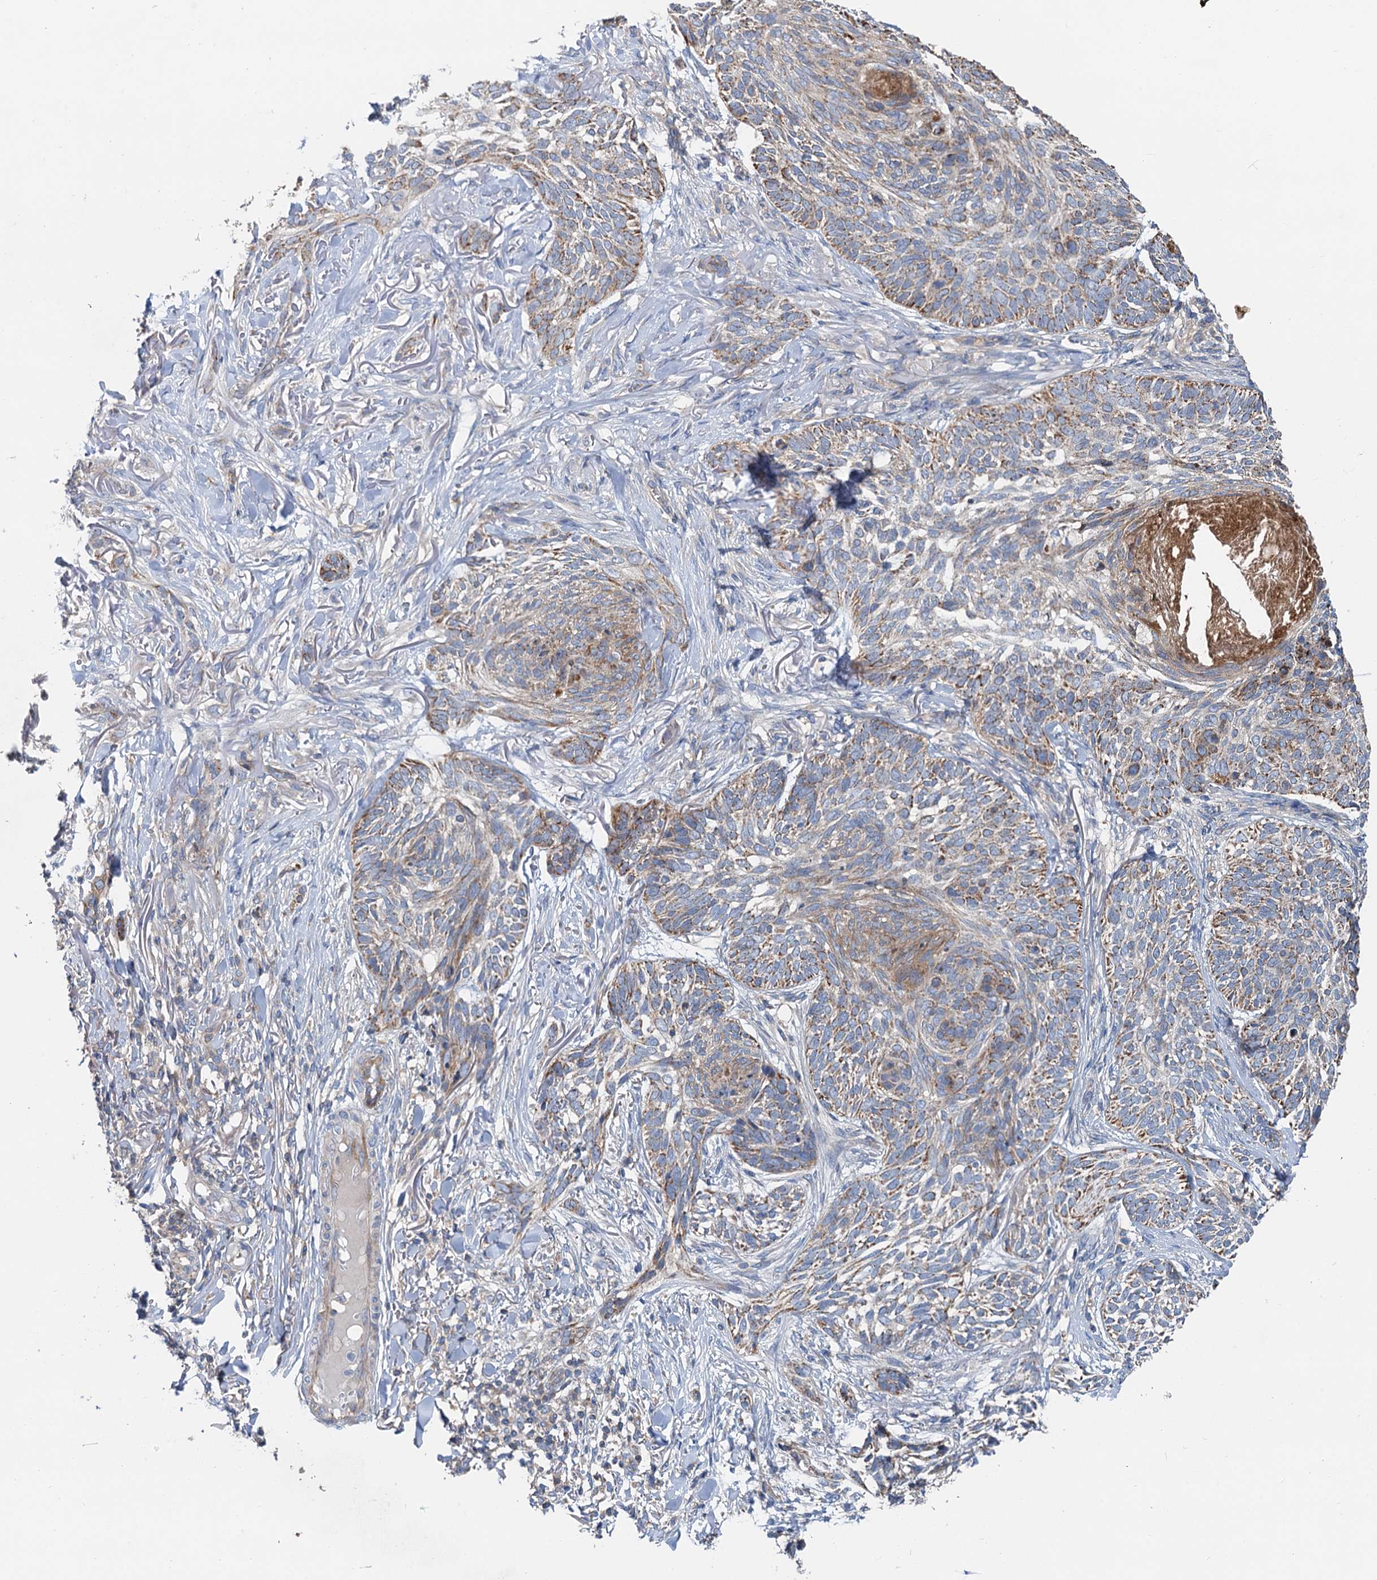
{"staining": {"intensity": "moderate", "quantity": "25%-75%", "location": "cytoplasmic/membranous"}, "tissue": "skin cancer", "cell_type": "Tumor cells", "image_type": "cancer", "snomed": [{"axis": "morphology", "description": "Normal tissue, NOS"}, {"axis": "morphology", "description": "Basal cell carcinoma"}, {"axis": "topography", "description": "Skin"}], "caption": "DAB (3,3'-diaminobenzidine) immunohistochemical staining of skin basal cell carcinoma shows moderate cytoplasmic/membranous protein positivity in about 25%-75% of tumor cells.", "gene": "ANKRD26", "patient": {"sex": "male", "age": 66}}